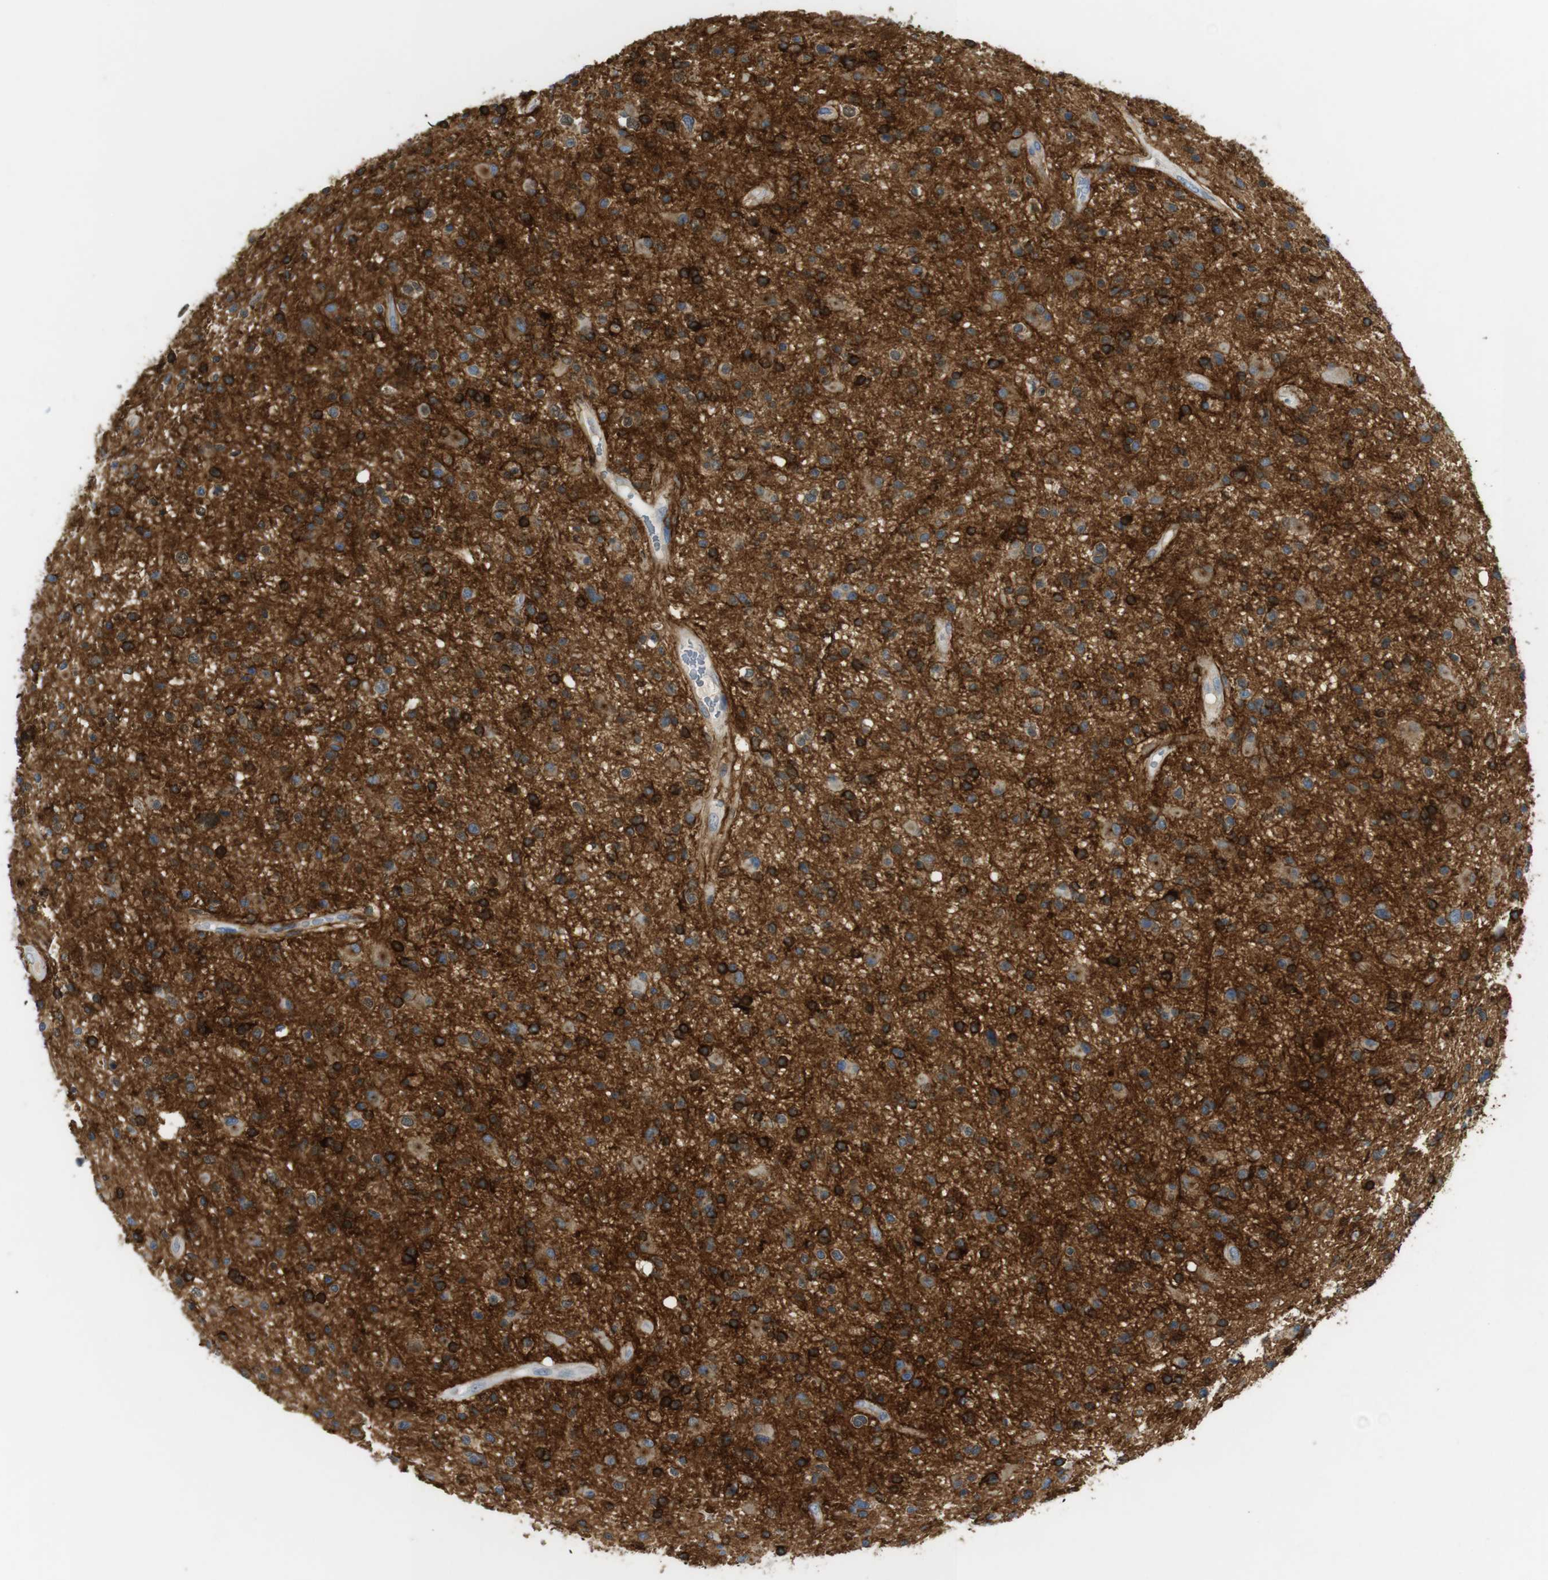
{"staining": {"intensity": "strong", "quantity": ">75%", "location": "cytoplasmic/membranous"}, "tissue": "glioma", "cell_type": "Tumor cells", "image_type": "cancer", "snomed": [{"axis": "morphology", "description": "Glioma, malignant, High grade"}, {"axis": "topography", "description": "Brain"}], "caption": "Immunohistochemical staining of human glioma displays high levels of strong cytoplasmic/membranous staining in approximately >75% of tumor cells.", "gene": "SIRPA", "patient": {"sex": "male", "age": 33}}